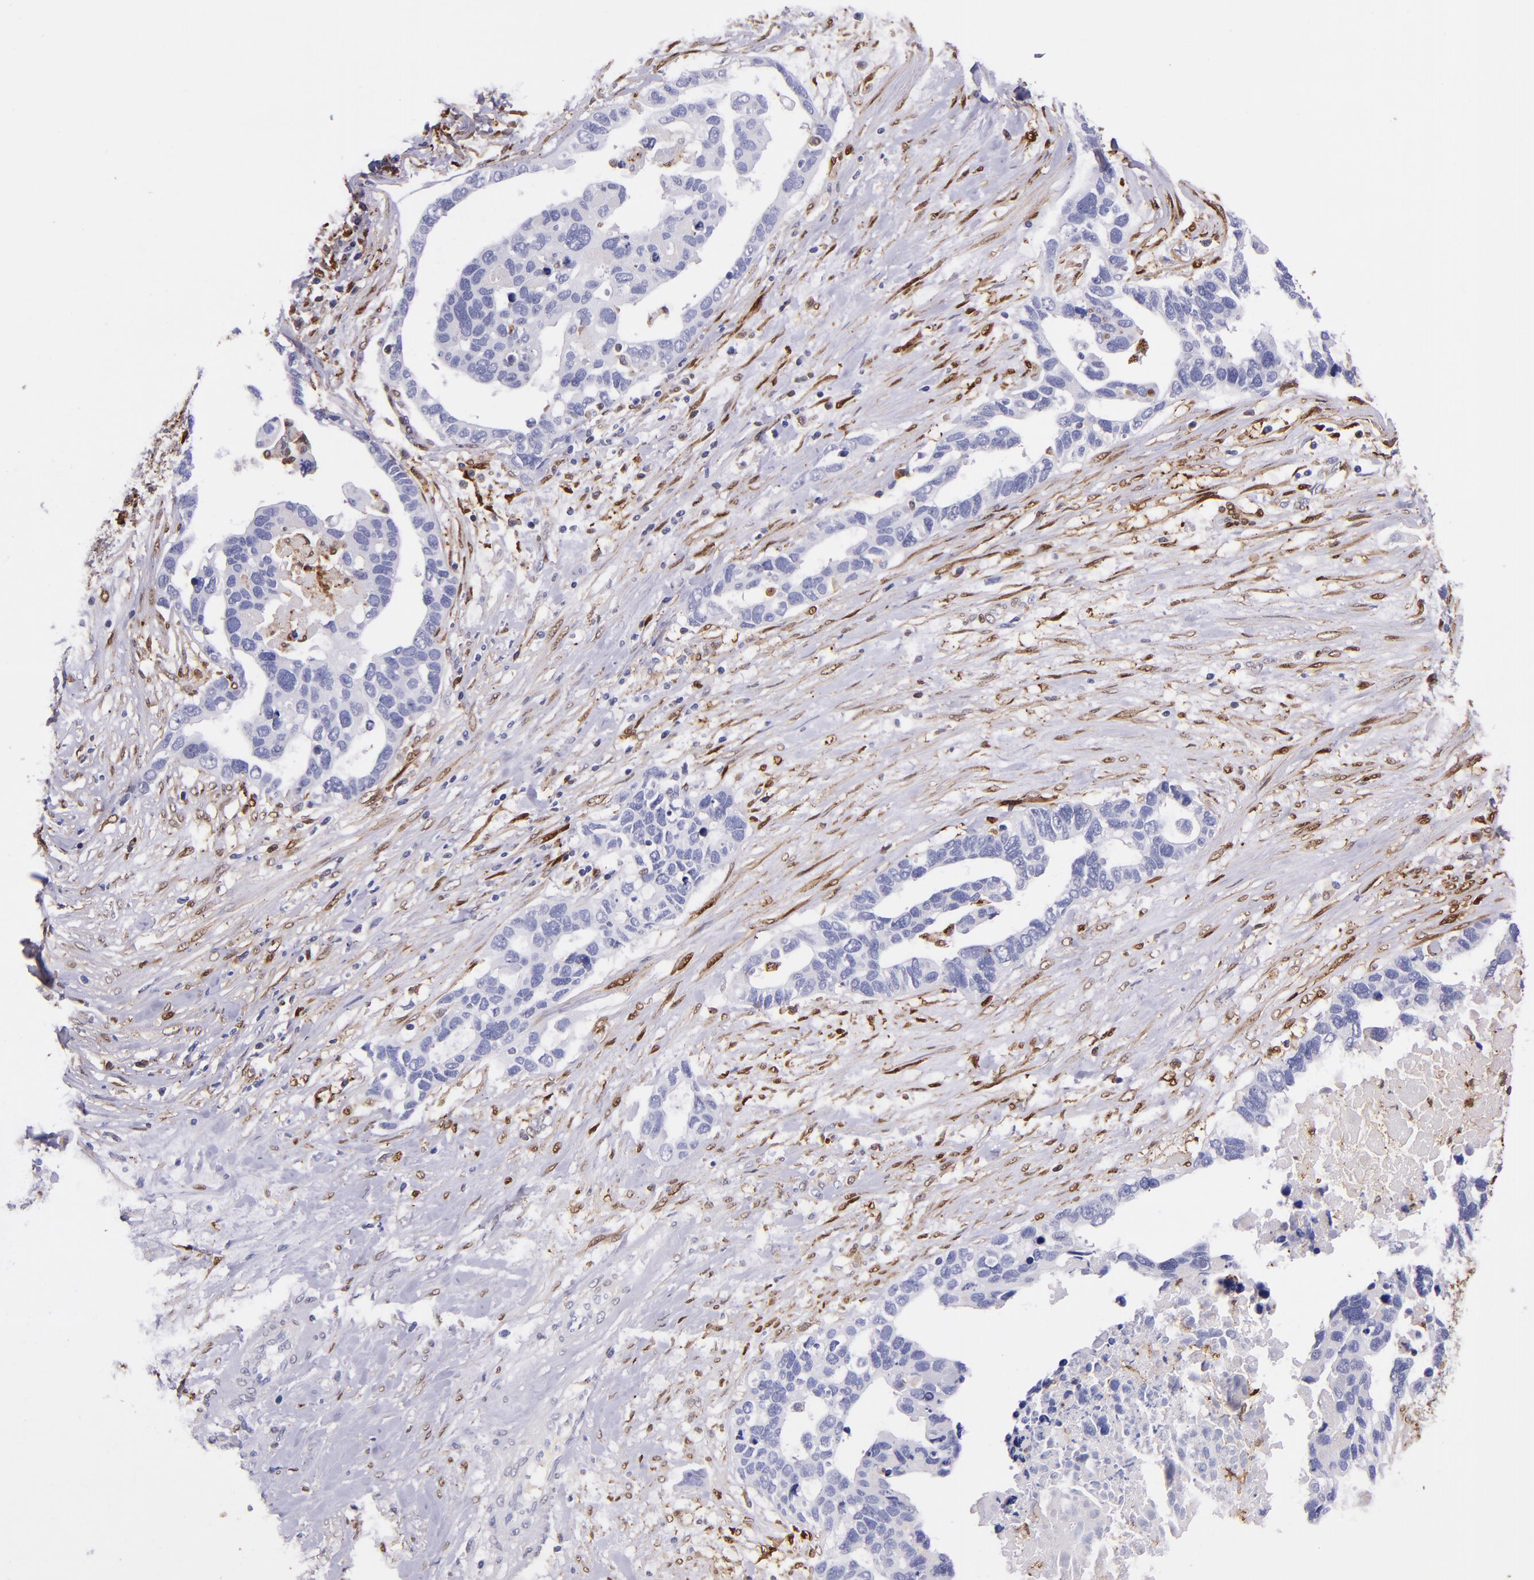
{"staining": {"intensity": "negative", "quantity": "none", "location": "none"}, "tissue": "ovarian cancer", "cell_type": "Tumor cells", "image_type": "cancer", "snomed": [{"axis": "morphology", "description": "Cystadenocarcinoma, serous, NOS"}, {"axis": "topography", "description": "Ovary"}], "caption": "High magnification brightfield microscopy of ovarian cancer stained with DAB (3,3'-diaminobenzidine) (brown) and counterstained with hematoxylin (blue): tumor cells show no significant expression.", "gene": "LGALS1", "patient": {"sex": "female", "age": 54}}